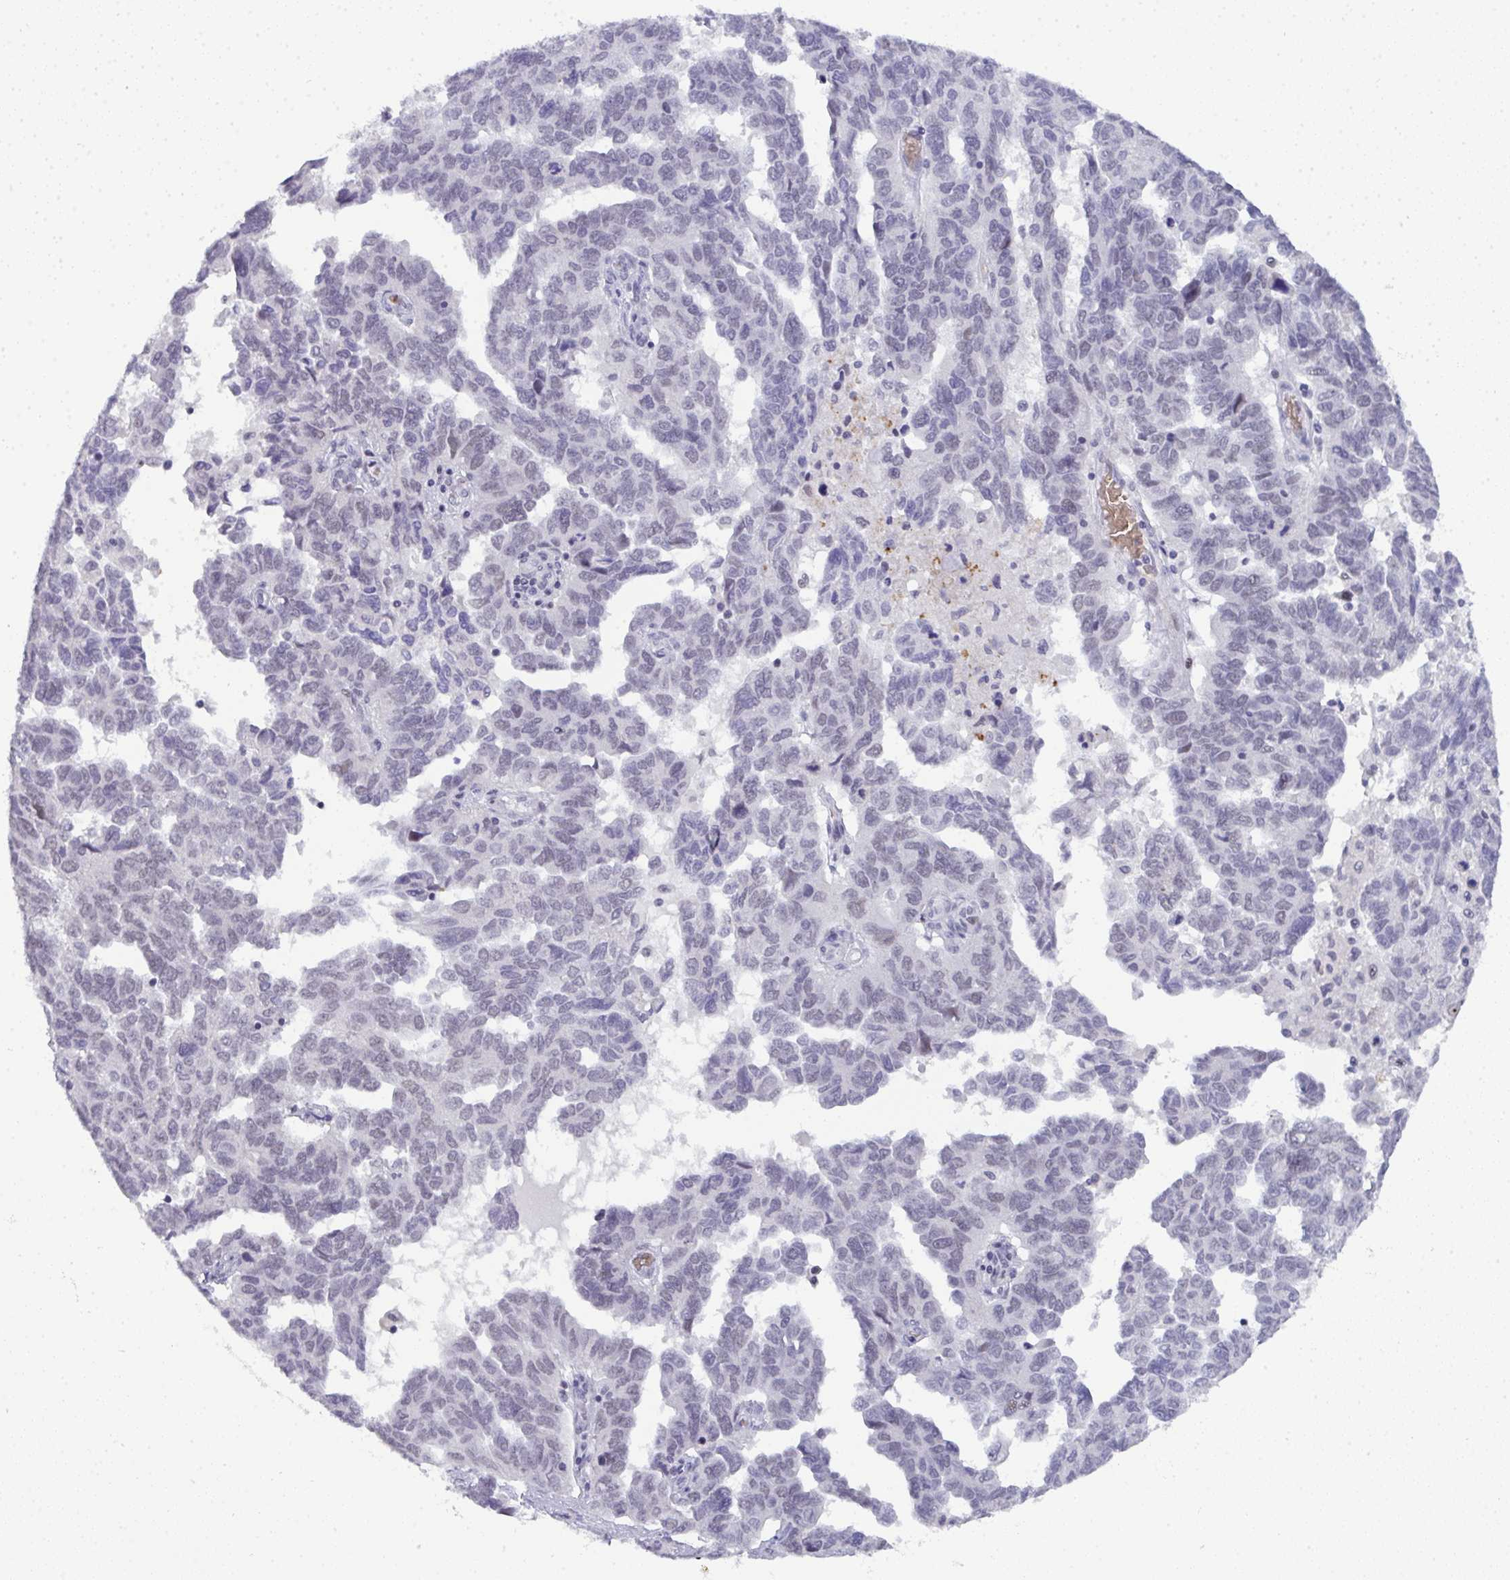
{"staining": {"intensity": "negative", "quantity": "none", "location": "none"}, "tissue": "ovarian cancer", "cell_type": "Tumor cells", "image_type": "cancer", "snomed": [{"axis": "morphology", "description": "Cystadenocarcinoma, serous, NOS"}, {"axis": "topography", "description": "Ovary"}], "caption": "Immunohistochemical staining of ovarian cancer (serous cystadenocarcinoma) shows no significant positivity in tumor cells. The staining is performed using DAB (3,3'-diaminobenzidine) brown chromogen with nuclei counter-stained in using hematoxylin.", "gene": "TNMD", "patient": {"sex": "female", "age": 64}}